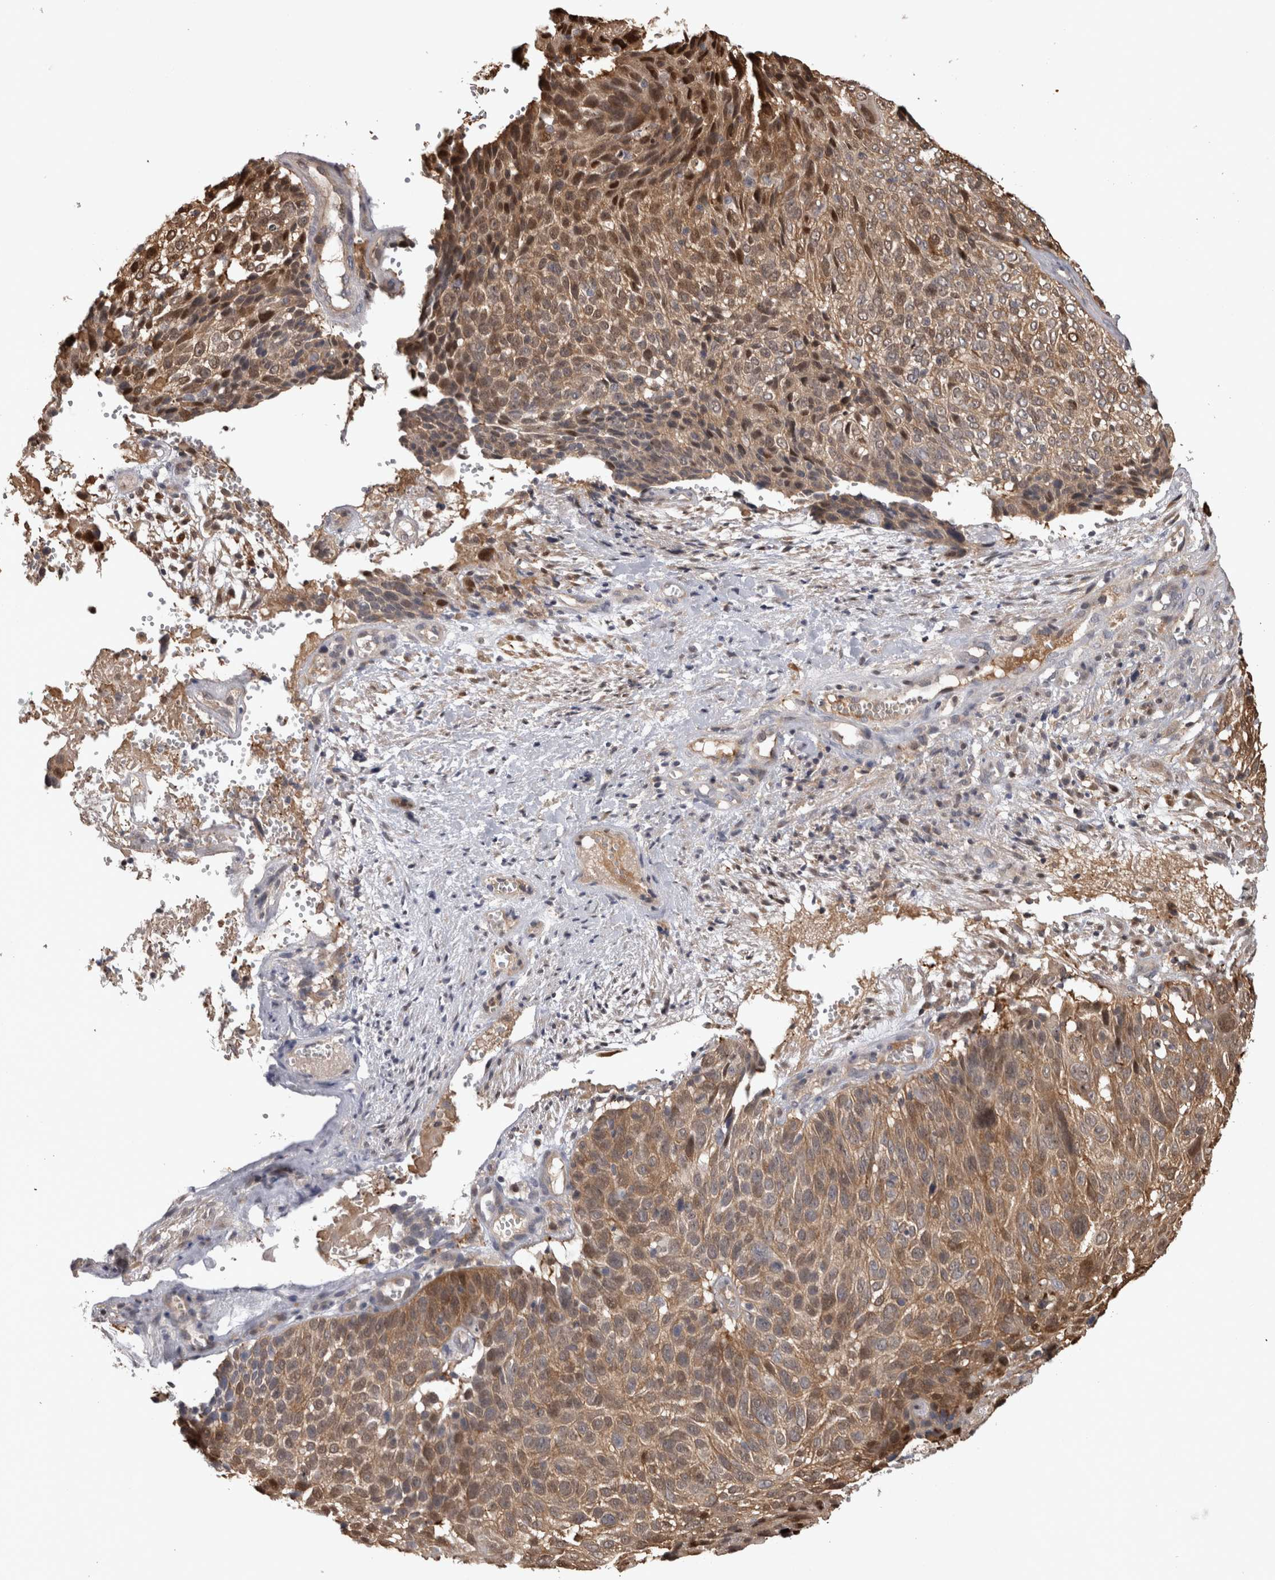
{"staining": {"intensity": "moderate", "quantity": ">75%", "location": "cytoplasmic/membranous,nuclear"}, "tissue": "cervical cancer", "cell_type": "Tumor cells", "image_type": "cancer", "snomed": [{"axis": "morphology", "description": "Squamous cell carcinoma, NOS"}, {"axis": "topography", "description": "Cervix"}], "caption": "Brown immunohistochemical staining in human cervical cancer shows moderate cytoplasmic/membranous and nuclear positivity in about >75% of tumor cells. (Brightfield microscopy of DAB IHC at high magnification).", "gene": "USH1G", "patient": {"sex": "female", "age": 74}}